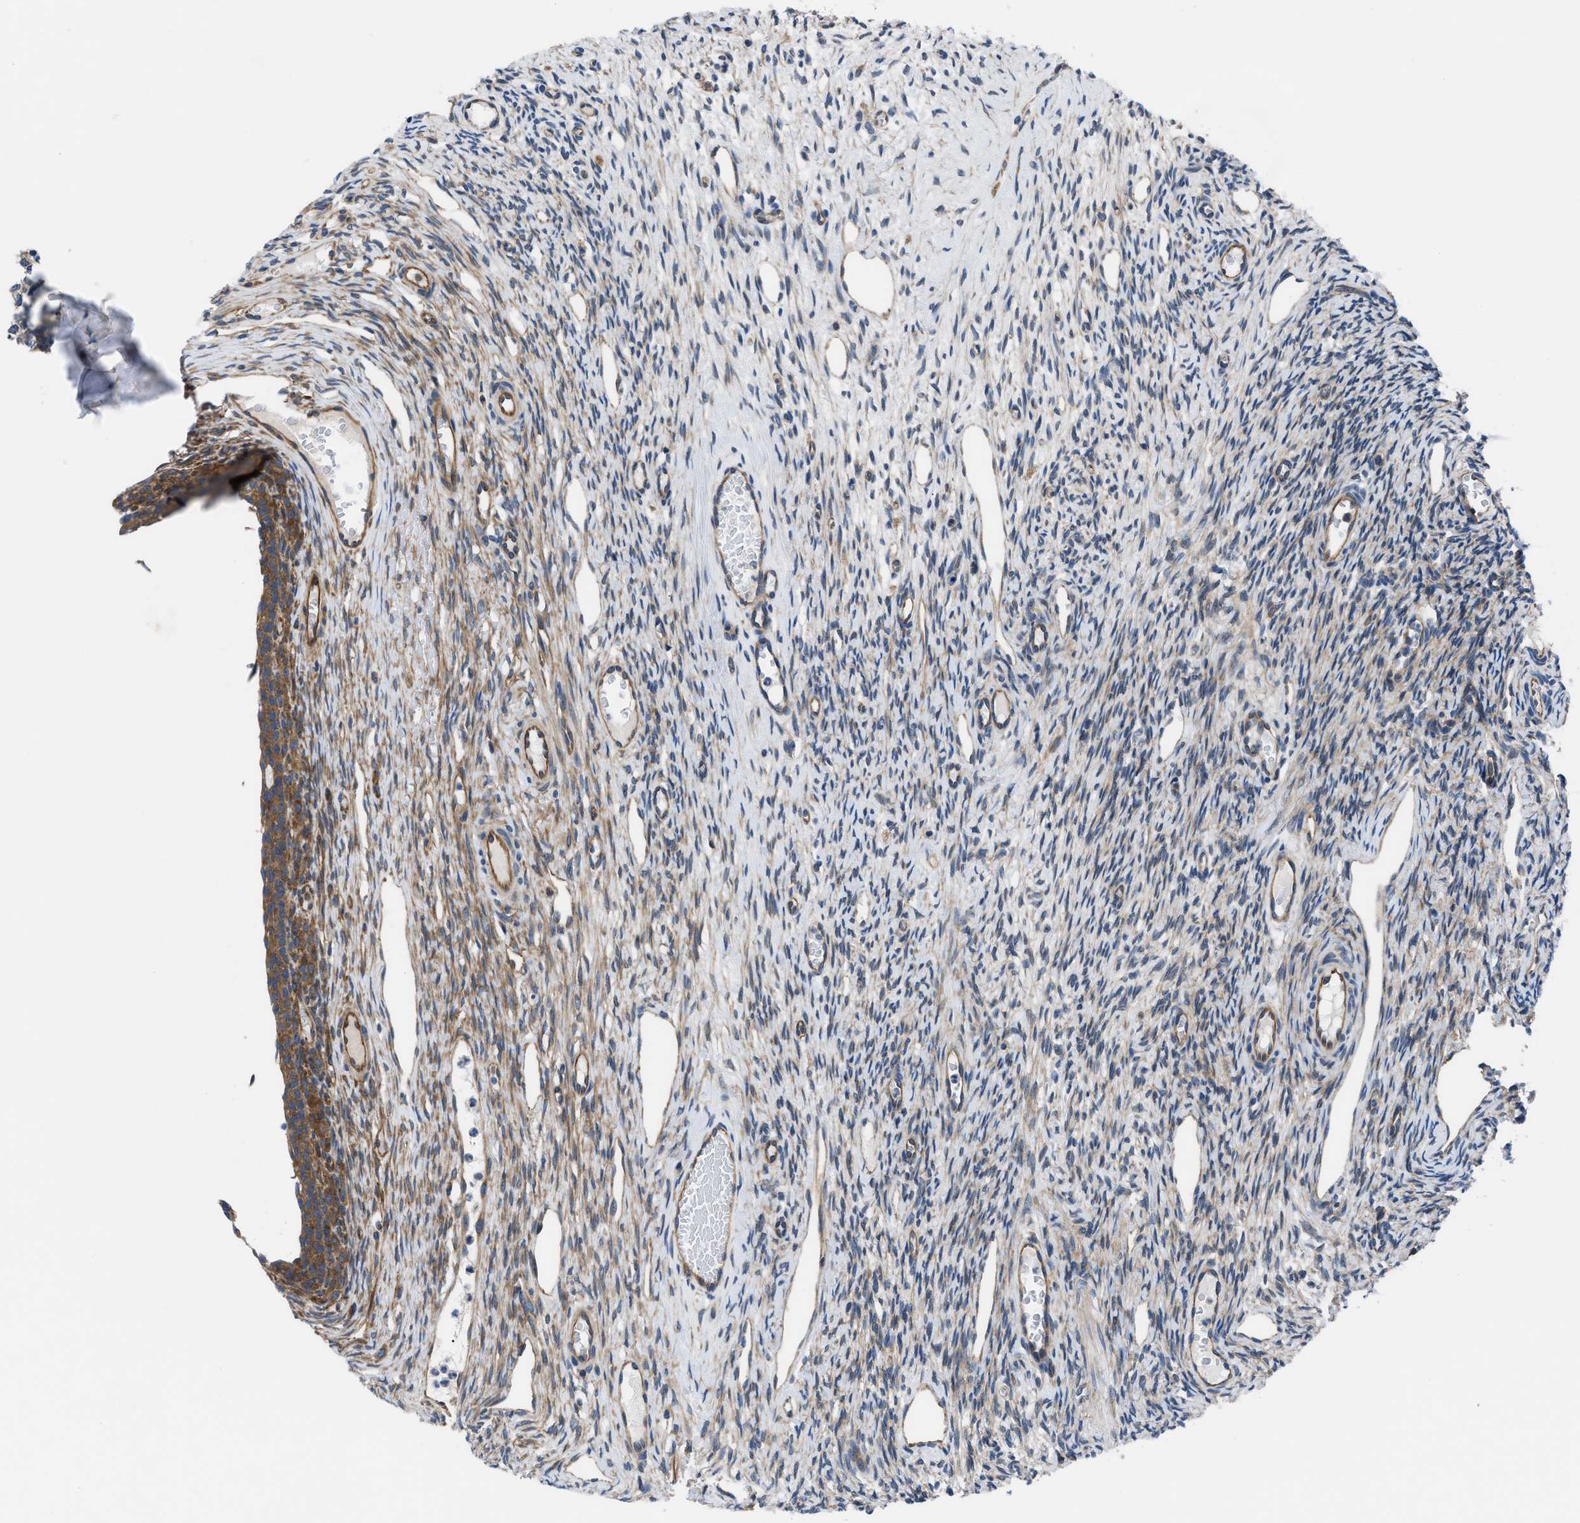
{"staining": {"intensity": "moderate", "quantity": ">75%", "location": "cytoplasmic/membranous"}, "tissue": "ovary", "cell_type": "Follicle cells", "image_type": "normal", "snomed": [{"axis": "morphology", "description": "Normal tissue, NOS"}, {"axis": "topography", "description": "Ovary"}], "caption": "Follicle cells demonstrate medium levels of moderate cytoplasmic/membranous expression in approximately >75% of cells in benign ovary. The staining was performed using DAB to visualize the protein expression in brown, while the nuclei were stained in blue with hematoxylin (Magnification: 20x).", "gene": "TRIP4", "patient": {"sex": "female", "age": 33}}